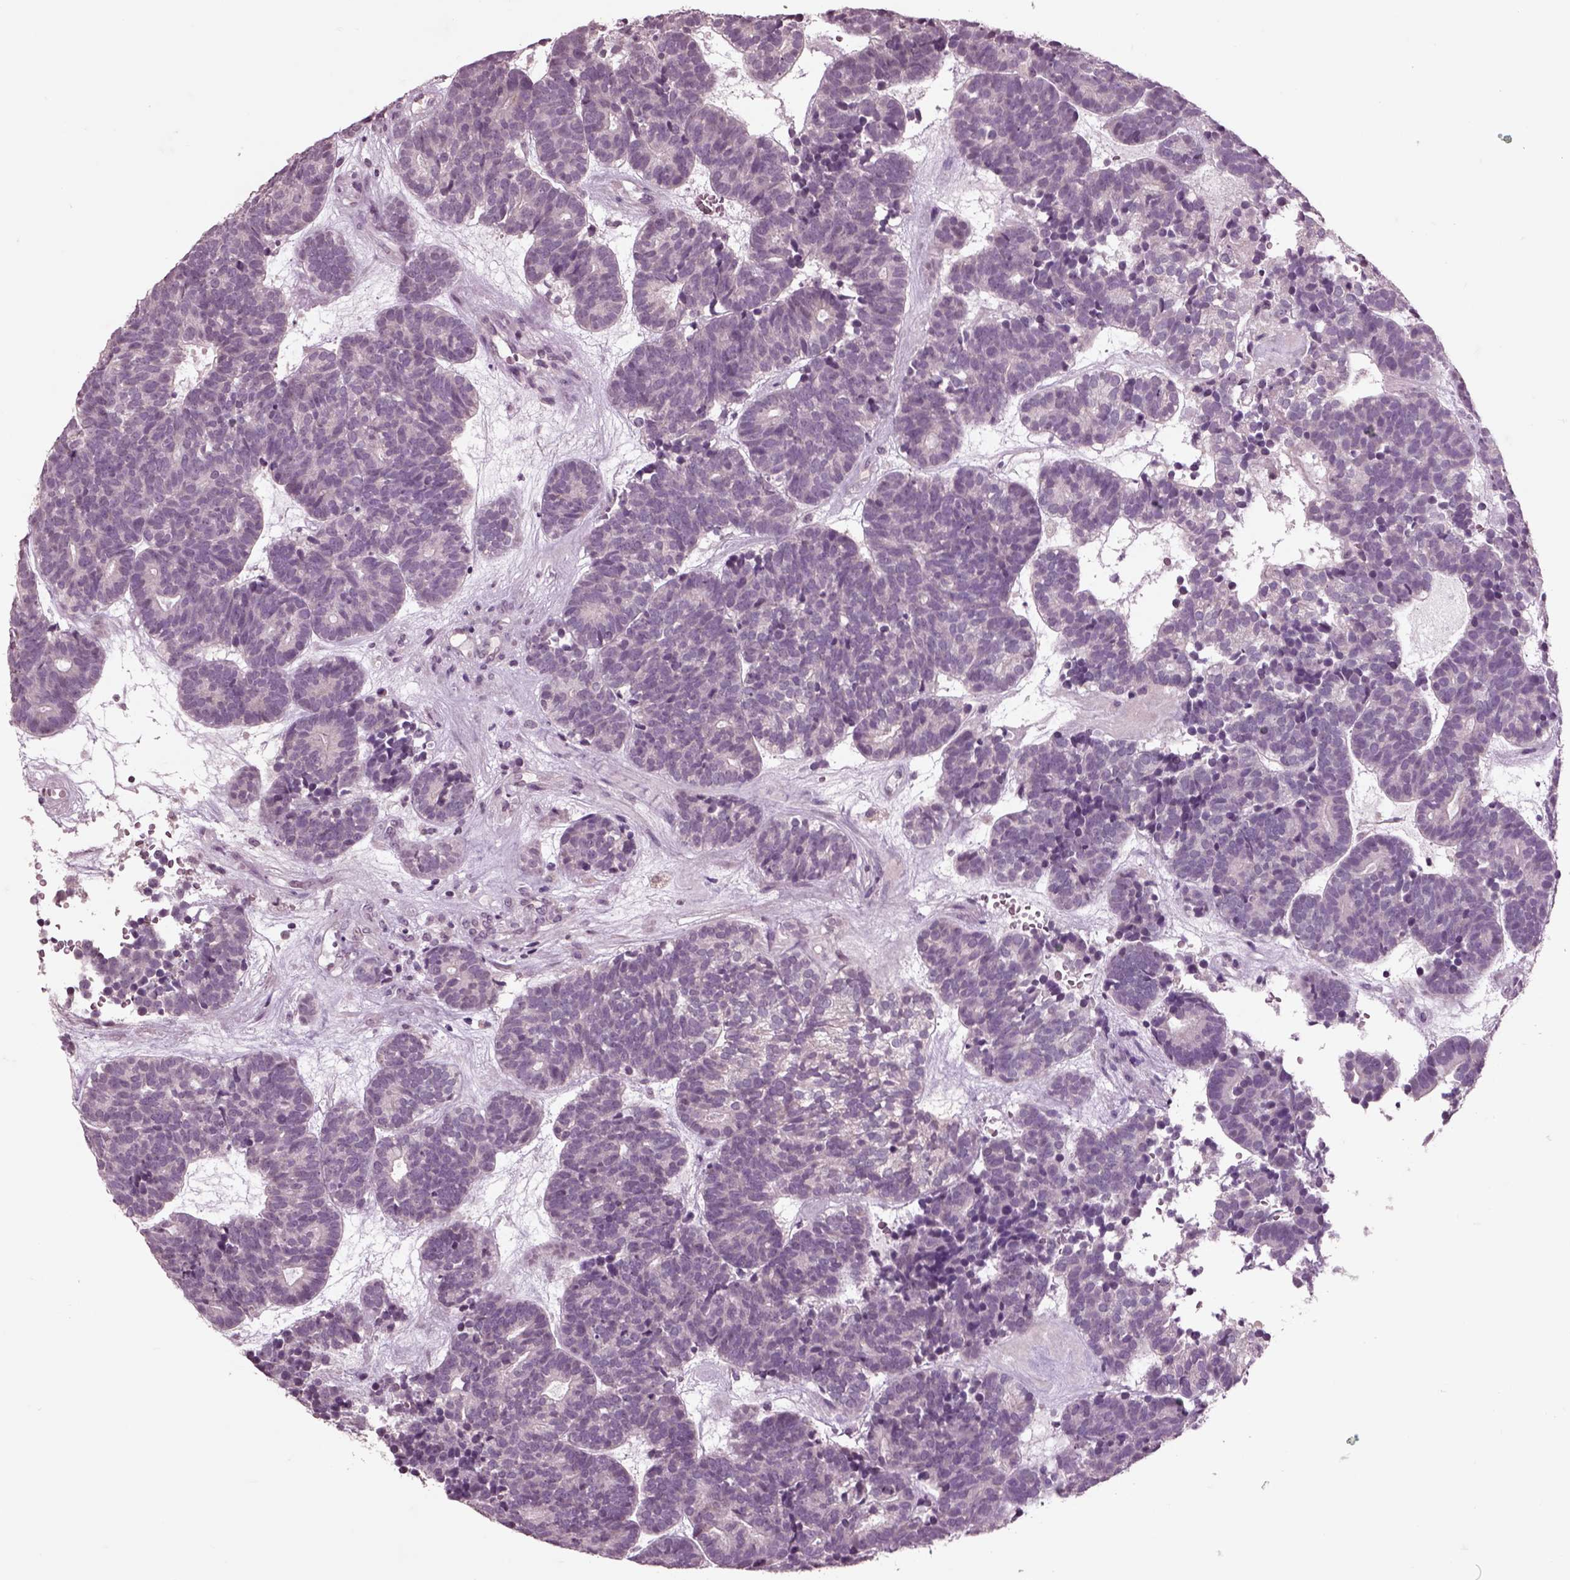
{"staining": {"intensity": "negative", "quantity": "none", "location": "none"}, "tissue": "head and neck cancer", "cell_type": "Tumor cells", "image_type": "cancer", "snomed": [{"axis": "morphology", "description": "Adenocarcinoma, NOS"}, {"axis": "topography", "description": "Head-Neck"}], "caption": "Immunohistochemistry (IHC) of head and neck cancer (adenocarcinoma) exhibits no staining in tumor cells.", "gene": "CHGB", "patient": {"sex": "female", "age": 81}}